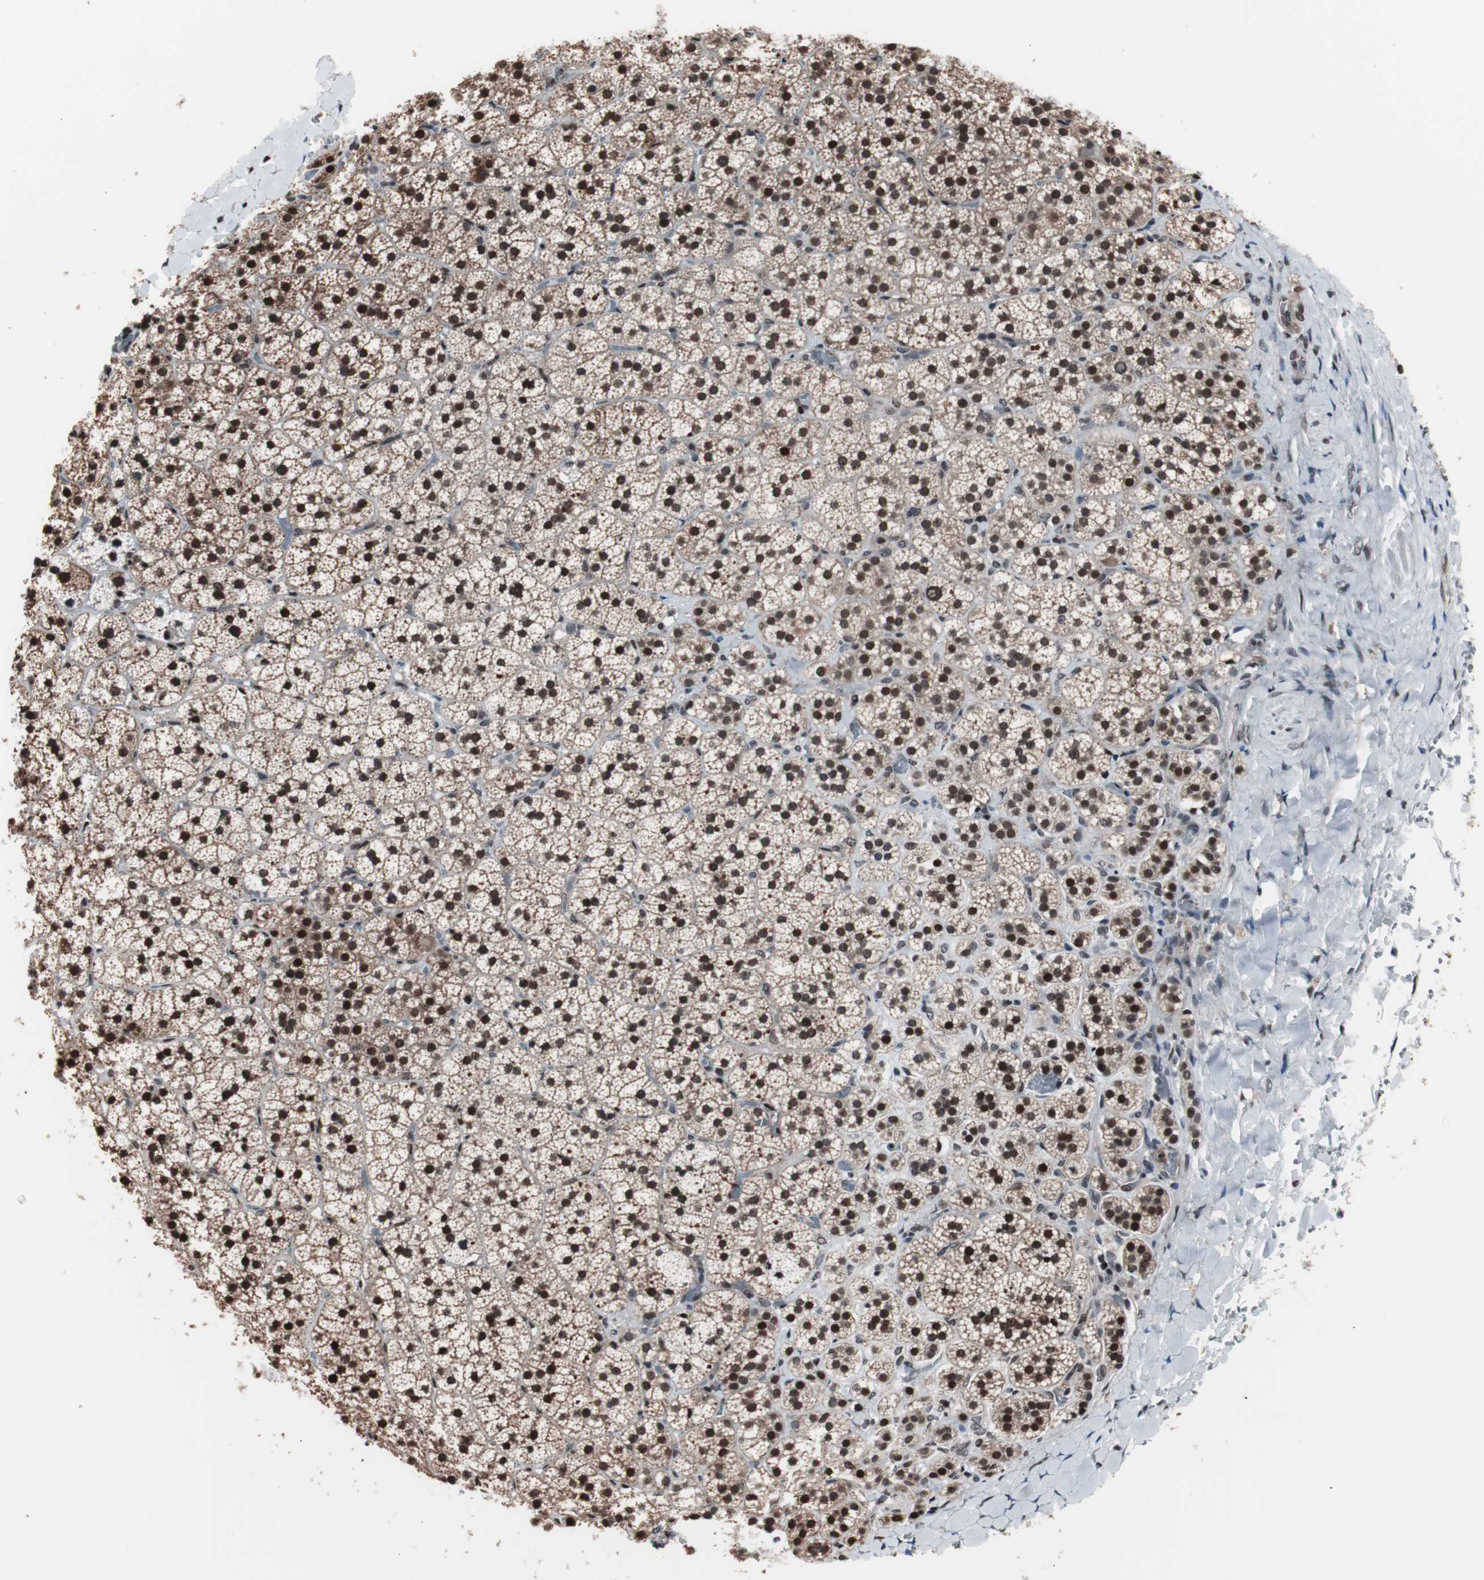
{"staining": {"intensity": "strong", "quantity": ">75%", "location": "cytoplasmic/membranous,nuclear"}, "tissue": "adrenal gland", "cell_type": "Glandular cells", "image_type": "normal", "snomed": [{"axis": "morphology", "description": "Normal tissue, NOS"}, {"axis": "topography", "description": "Adrenal gland"}], "caption": "Immunohistochemical staining of unremarkable human adrenal gland demonstrates strong cytoplasmic/membranous,nuclear protein staining in approximately >75% of glandular cells.", "gene": "POGZ", "patient": {"sex": "female", "age": 44}}